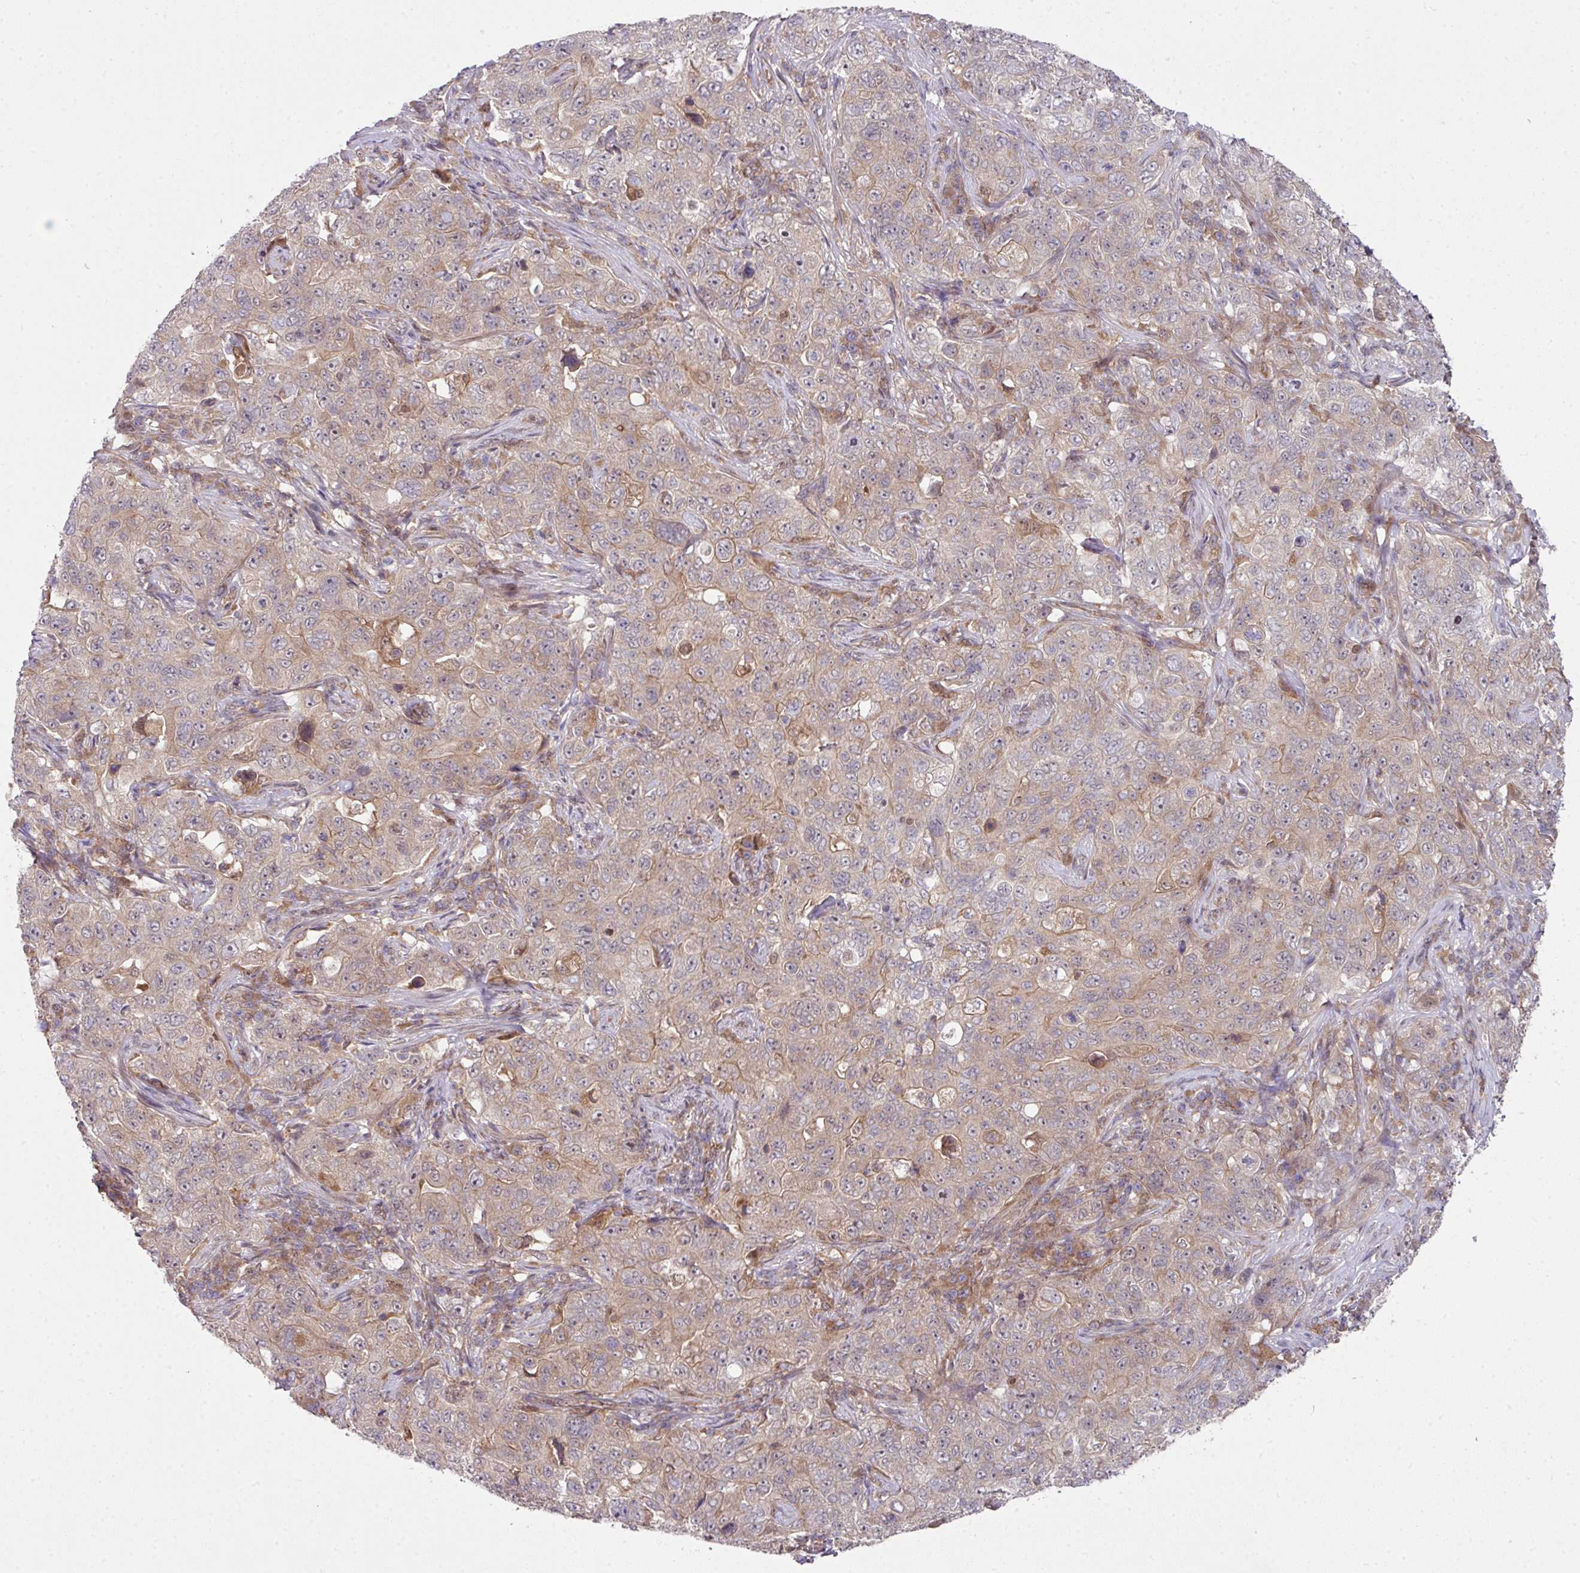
{"staining": {"intensity": "weak", "quantity": "<25%", "location": "cytoplasmic/membranous"}, "tissue": "pancreatic cancer", "cell_type": "Tumor cells", "image_type": "cancer", "snomed": [{"axis": "morphology", "description": "Adenocarcinoma, NOS"}, {"axis": "topography", "description": "Pancreas"}], "caption": "Tumor cells show no significant staining in pancreatic cancer (adenocarcinoma).", "gene": "CAMLG", "patient": {"sex": "male", "age": 68}}